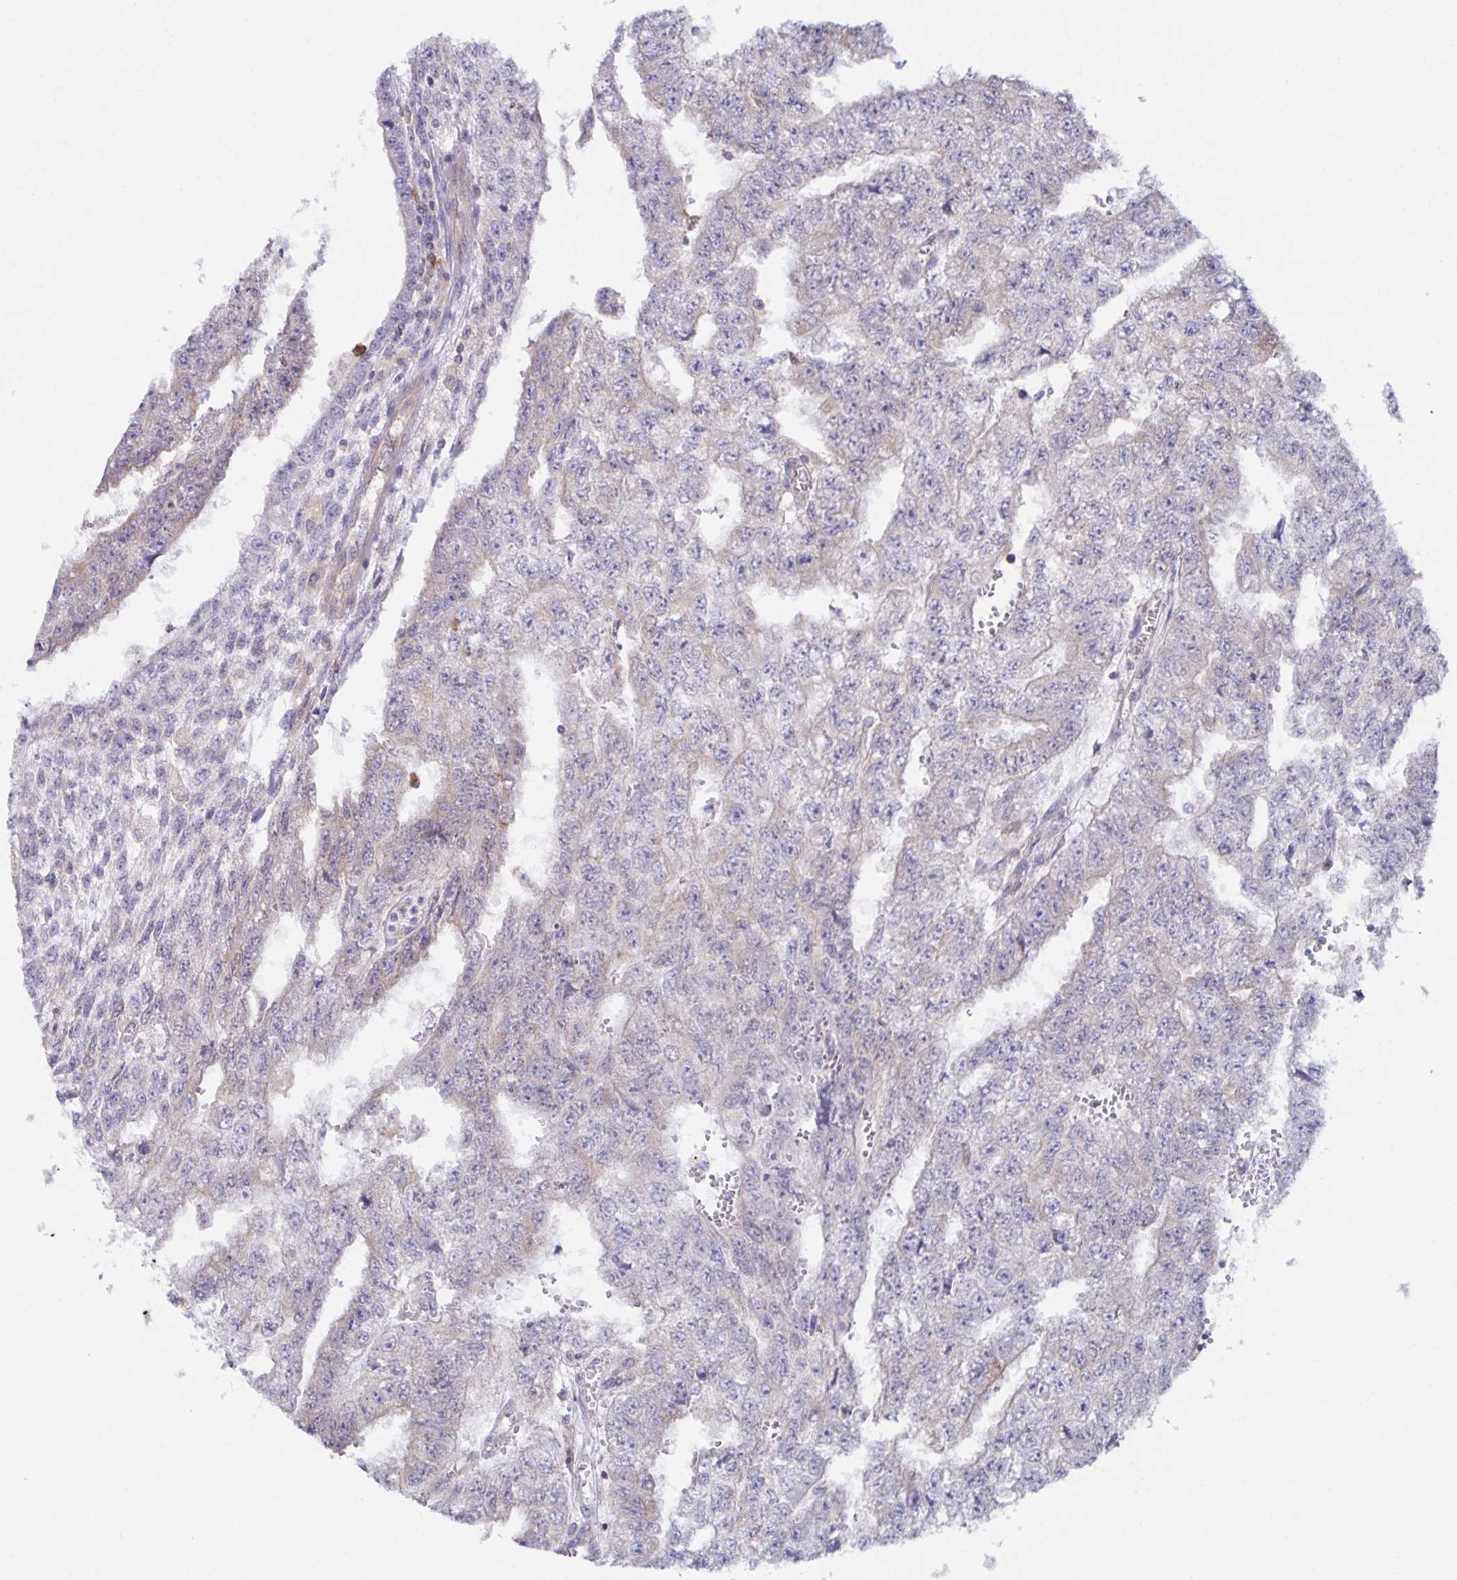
{"staining": {"intensity": "negative", "quantity": "none", "location": "none"}, "tissue": "testis cancer", "cell_type": "Tumor cells", "image_type": "cancer", "snomed": [{"axis": "morphology", "description": "Carcinoma, Embryonal, NOS"}, {"axis": "morphology", "description": "Teratoma, malignant, NOS"}, {"axis": "topography", "description": "Testis"}], "caption": "This is an immunohistochemistry photomicrograph of testis cancer. There is no positivity in tumor cells.", "gene": "BAD", "patient": {"sex": "male", "age": 24}}